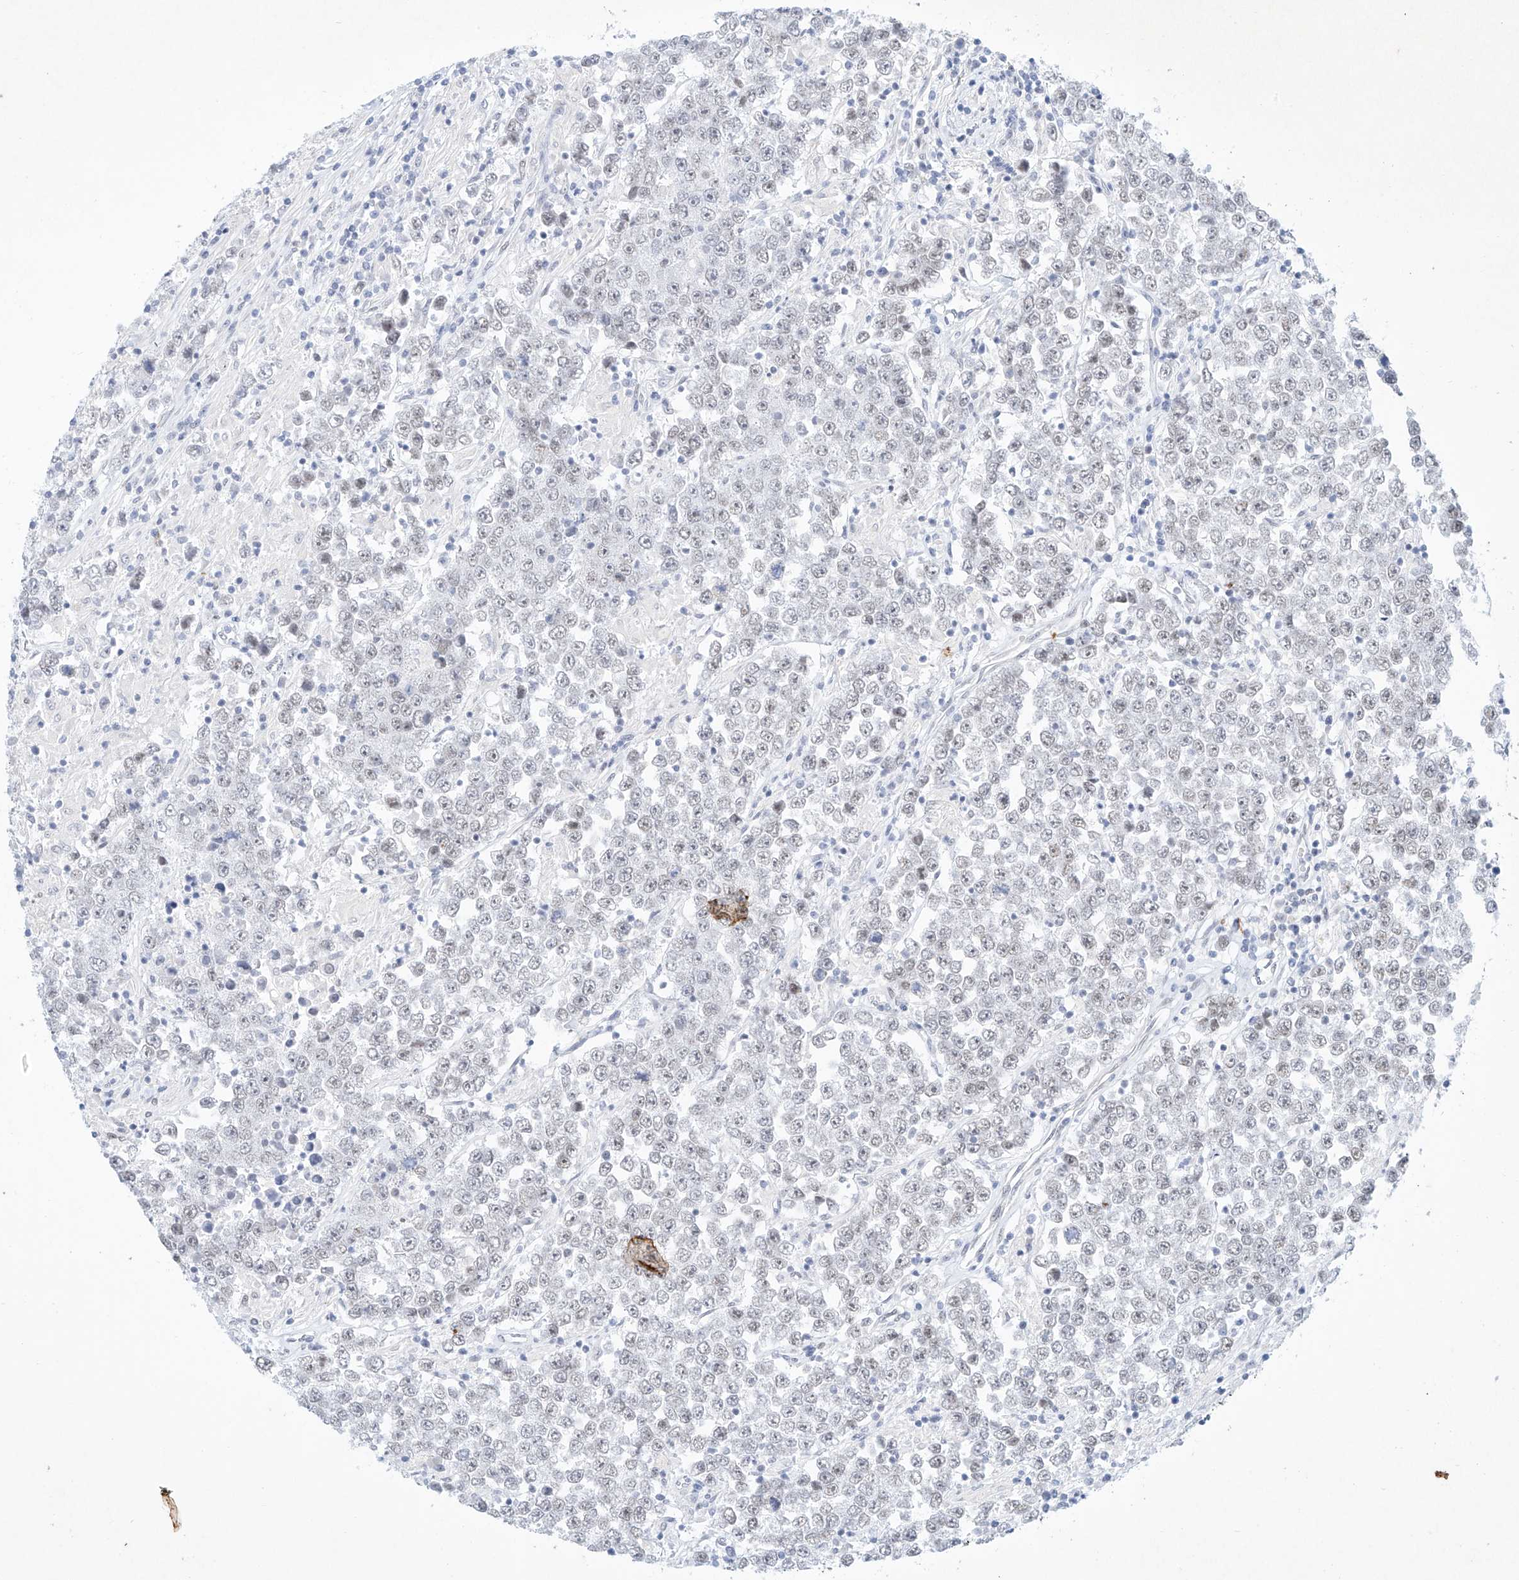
{"staining": {"intensity": "negative", "quantity": "none", "location": "none"}, "tissue": "testis cancer", "cell_type": "Tumor cells", "image_type": "cancer", "snomed": [{"axis": "morphology", "description": "Normal tissue, NOS"}, {"axis": "morphology", "description": "Urothelial carcinoma, High grade"}, {"axis": "morphology", "description": "Seminoma, NOS"}, {"axis": "morphology", "description": "Carcinoma, Embryonal, NOS"}, {"axis": "topography", "description": "Urinary bladder"}, {"axis": "topography", "description": "Testis"}], "caption": "DAB immunohistochemical staining of testis cancer (embryonal carcinoma) exhibits no significant positivity in tumor cells.", "gene": "REEP2", "patient": {"sex": "male", "age": 41}}